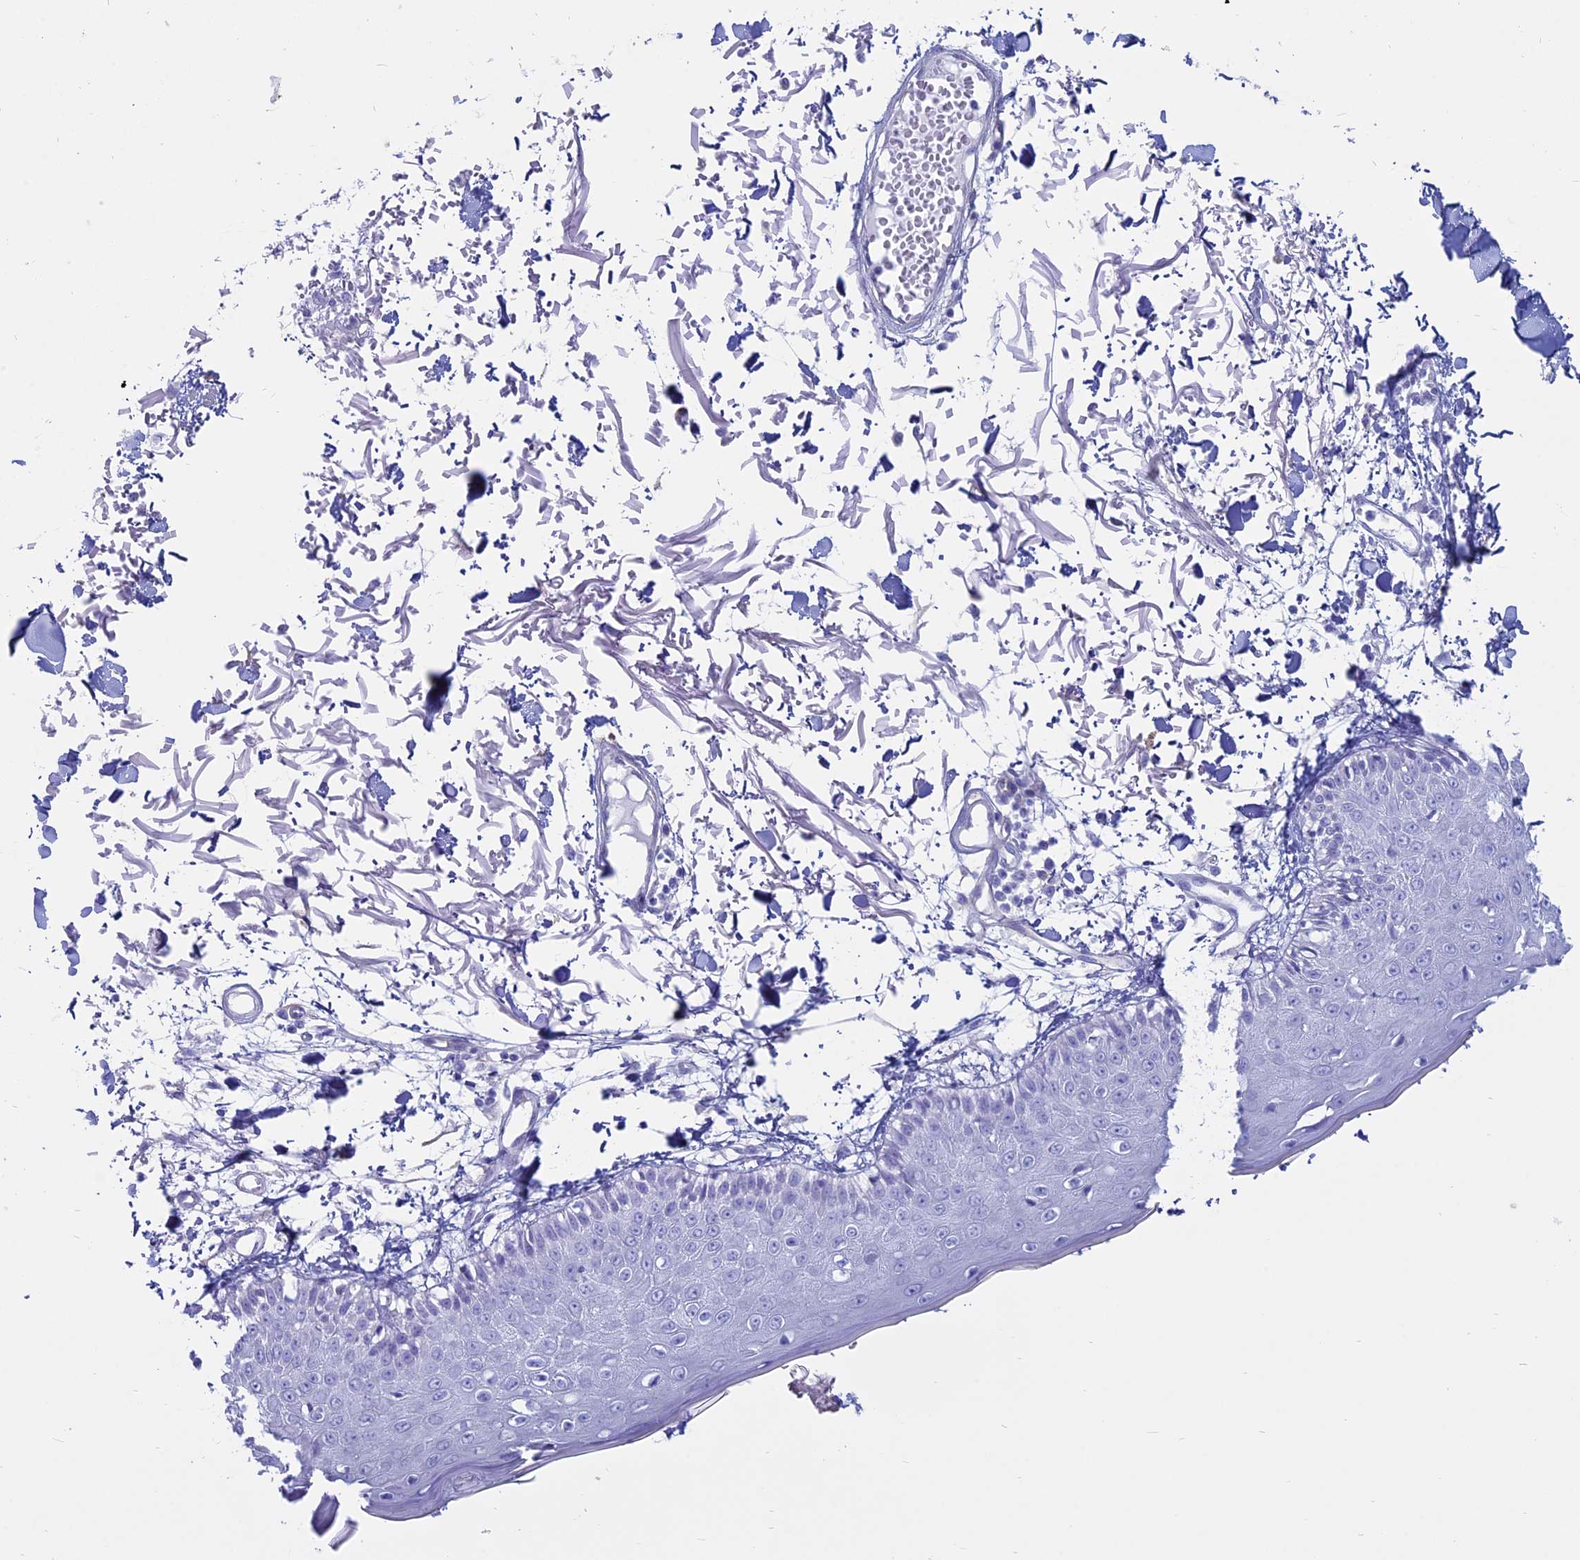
{"staining": {"intensity": "negative", "quantity": "none", "location": "none"}, "tissue": "skin", "cell_type": "Fibroblasts", "image_type": "normal", "snomed": [{"axis": "morphology", "description": "Normal tissue, NOS"}, {"axis": "morphology", "description": "Squamous cell carcinoma, NOS"}, {"axis": "topography", "description": "Skin"}, {"axis": "topography", "description": "Peripheral nerve tissue"}], "caption": "This is an immunohistochemistry micrograph of normal skin. There is no staining in fibroblasts.", "gene": "OR2AE1", "patient": {"sex": "male", "age": 83}}